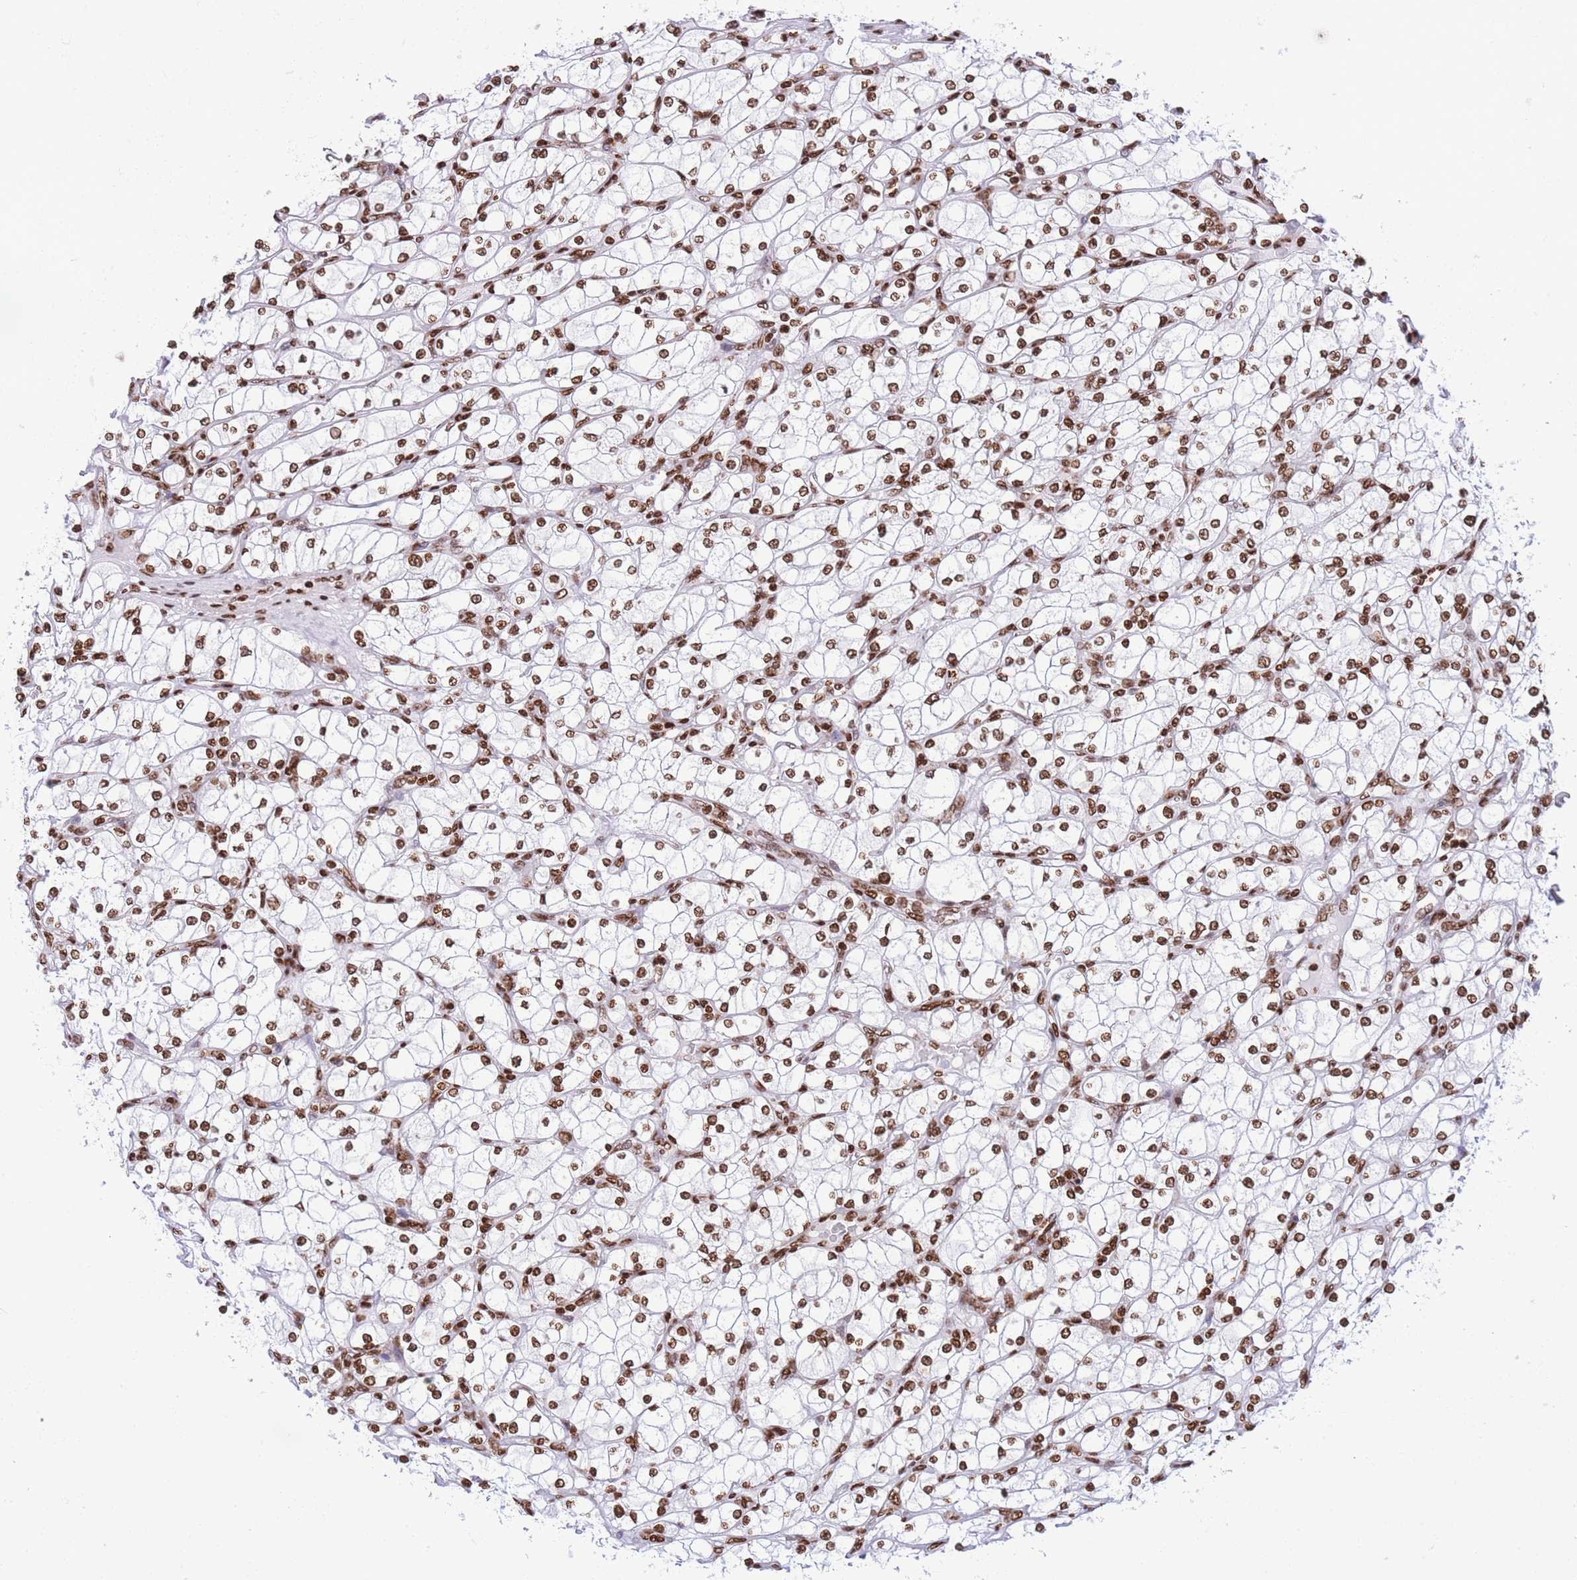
{"staining": {"intensity": "strong", "quantity": ">75%", "location": "nuclear"}, "tissue": "renal cancer", "cell_type": "Tumor cells", "image_type": "cancer", "snomed": [{"axis": "morphology", "description": "Adenocarcinoma, NOS"}, {"axis": "topography", "description": "Kidney"}], "caption": "DAB (3,3'-diaminobenzidine) immunohistochemical staining of adenocarcinoma (renal) reveals strong nuclear protein staining in approximately >75% of tumor cells. Immunohistochemistry (ihc) stains the protein in brown and the nuclei are stained blue.", "gene": "H2BC11", "patient": {"sex": "male", "age": 80}}